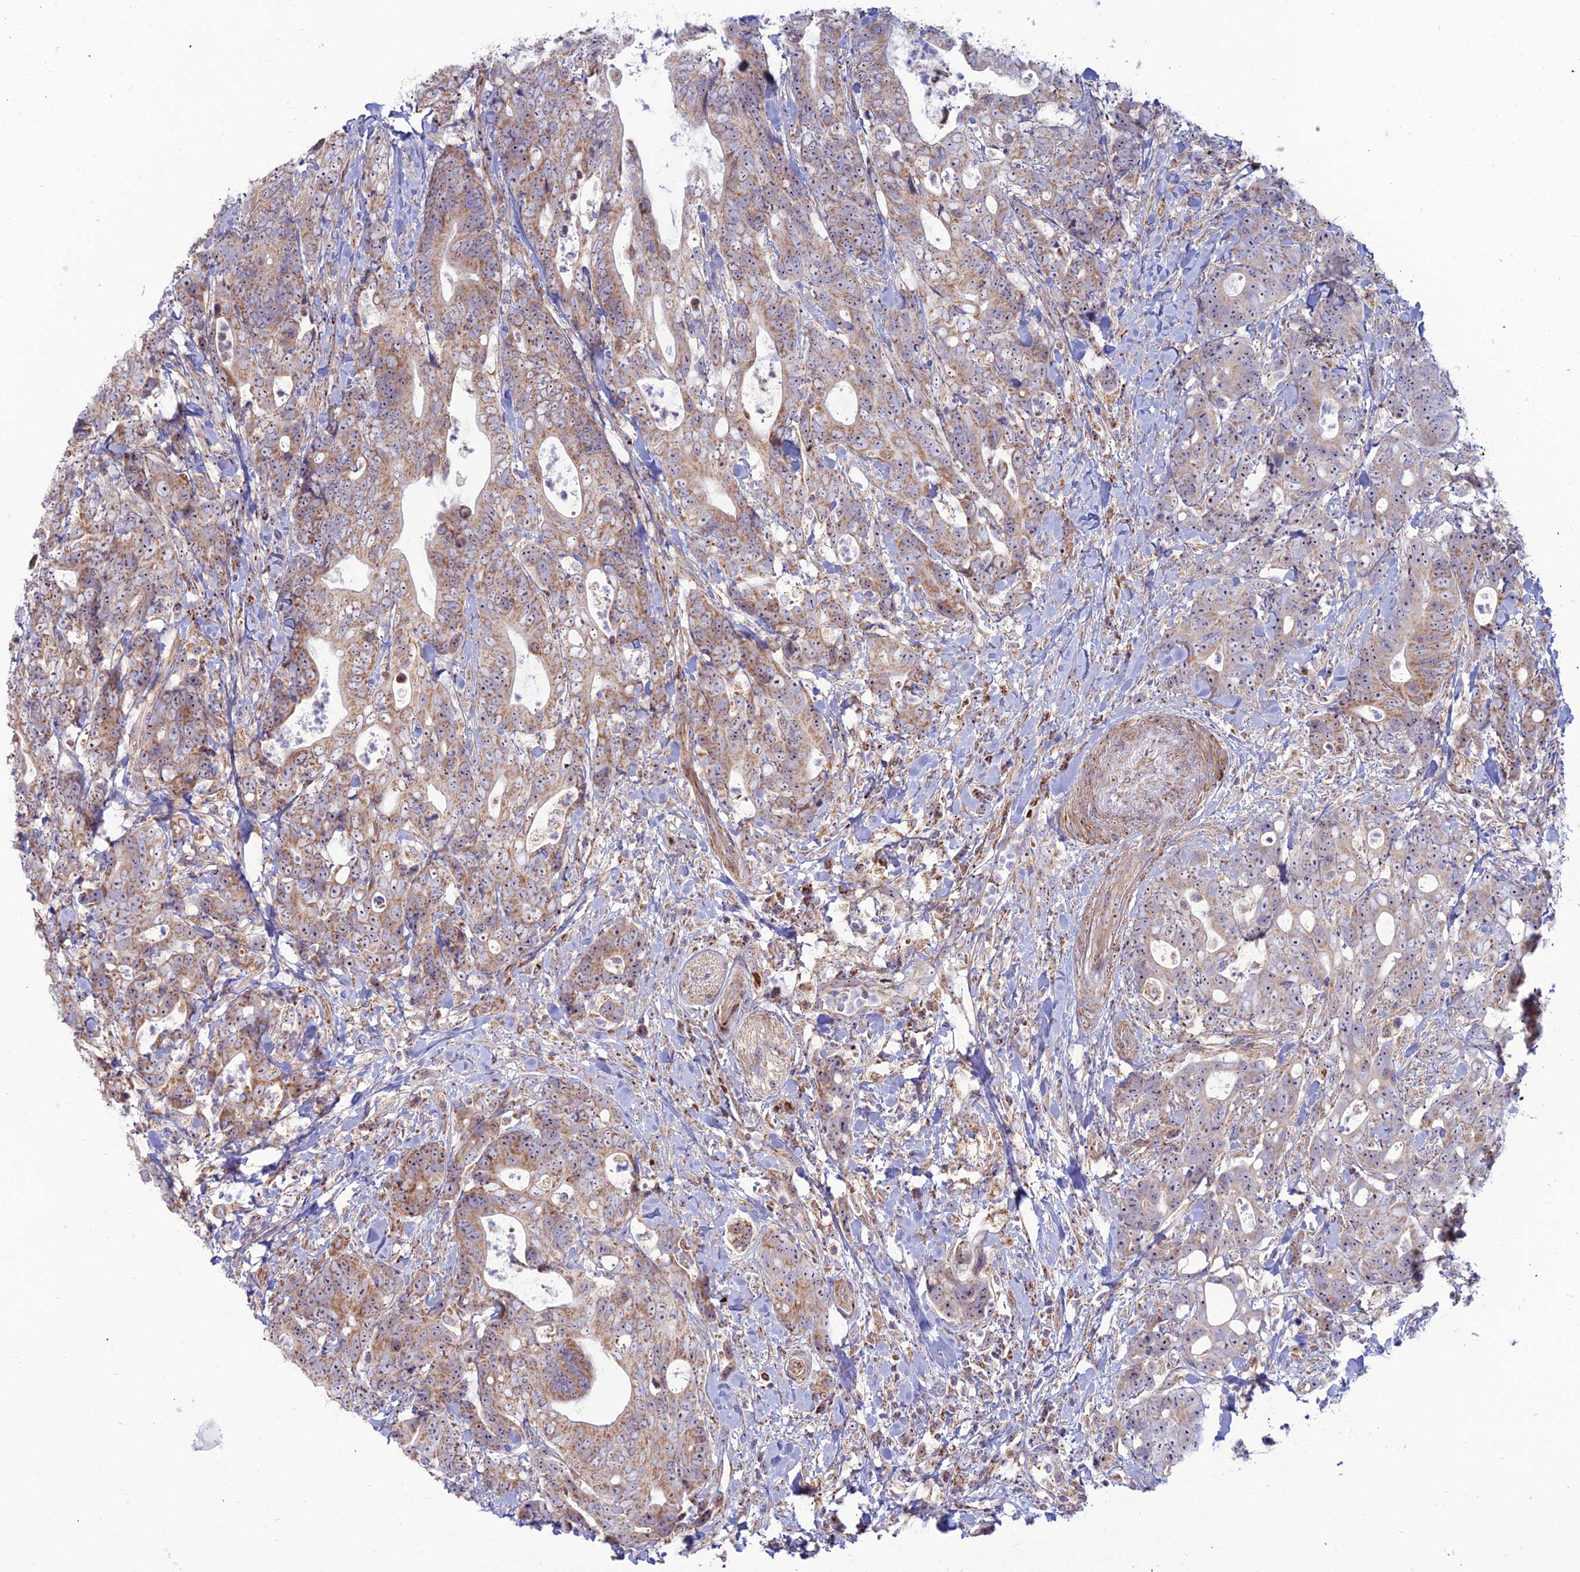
{"staining": {"intensity": "moderate", "quantity": ">75%", "location": "cytoplasmic/membranous"}, "tissue": "colorectal cancer", "cell_type": "Tumor cells", "image_type": "cancer", "snomed": [{"axis": "morphology", "description": "Adenocarcinoma, NOS"}, {"axis": "topography", "description": "Colon"}], "caption": "The photomicrograph shows a brown stain indicating the presence of a protein in the cytoplasmic/membranous of tumor cells in adenocarcinoma (colorectal).", "gene": "SLC35F4", "patient": {"sex": "female", "age": 82}}